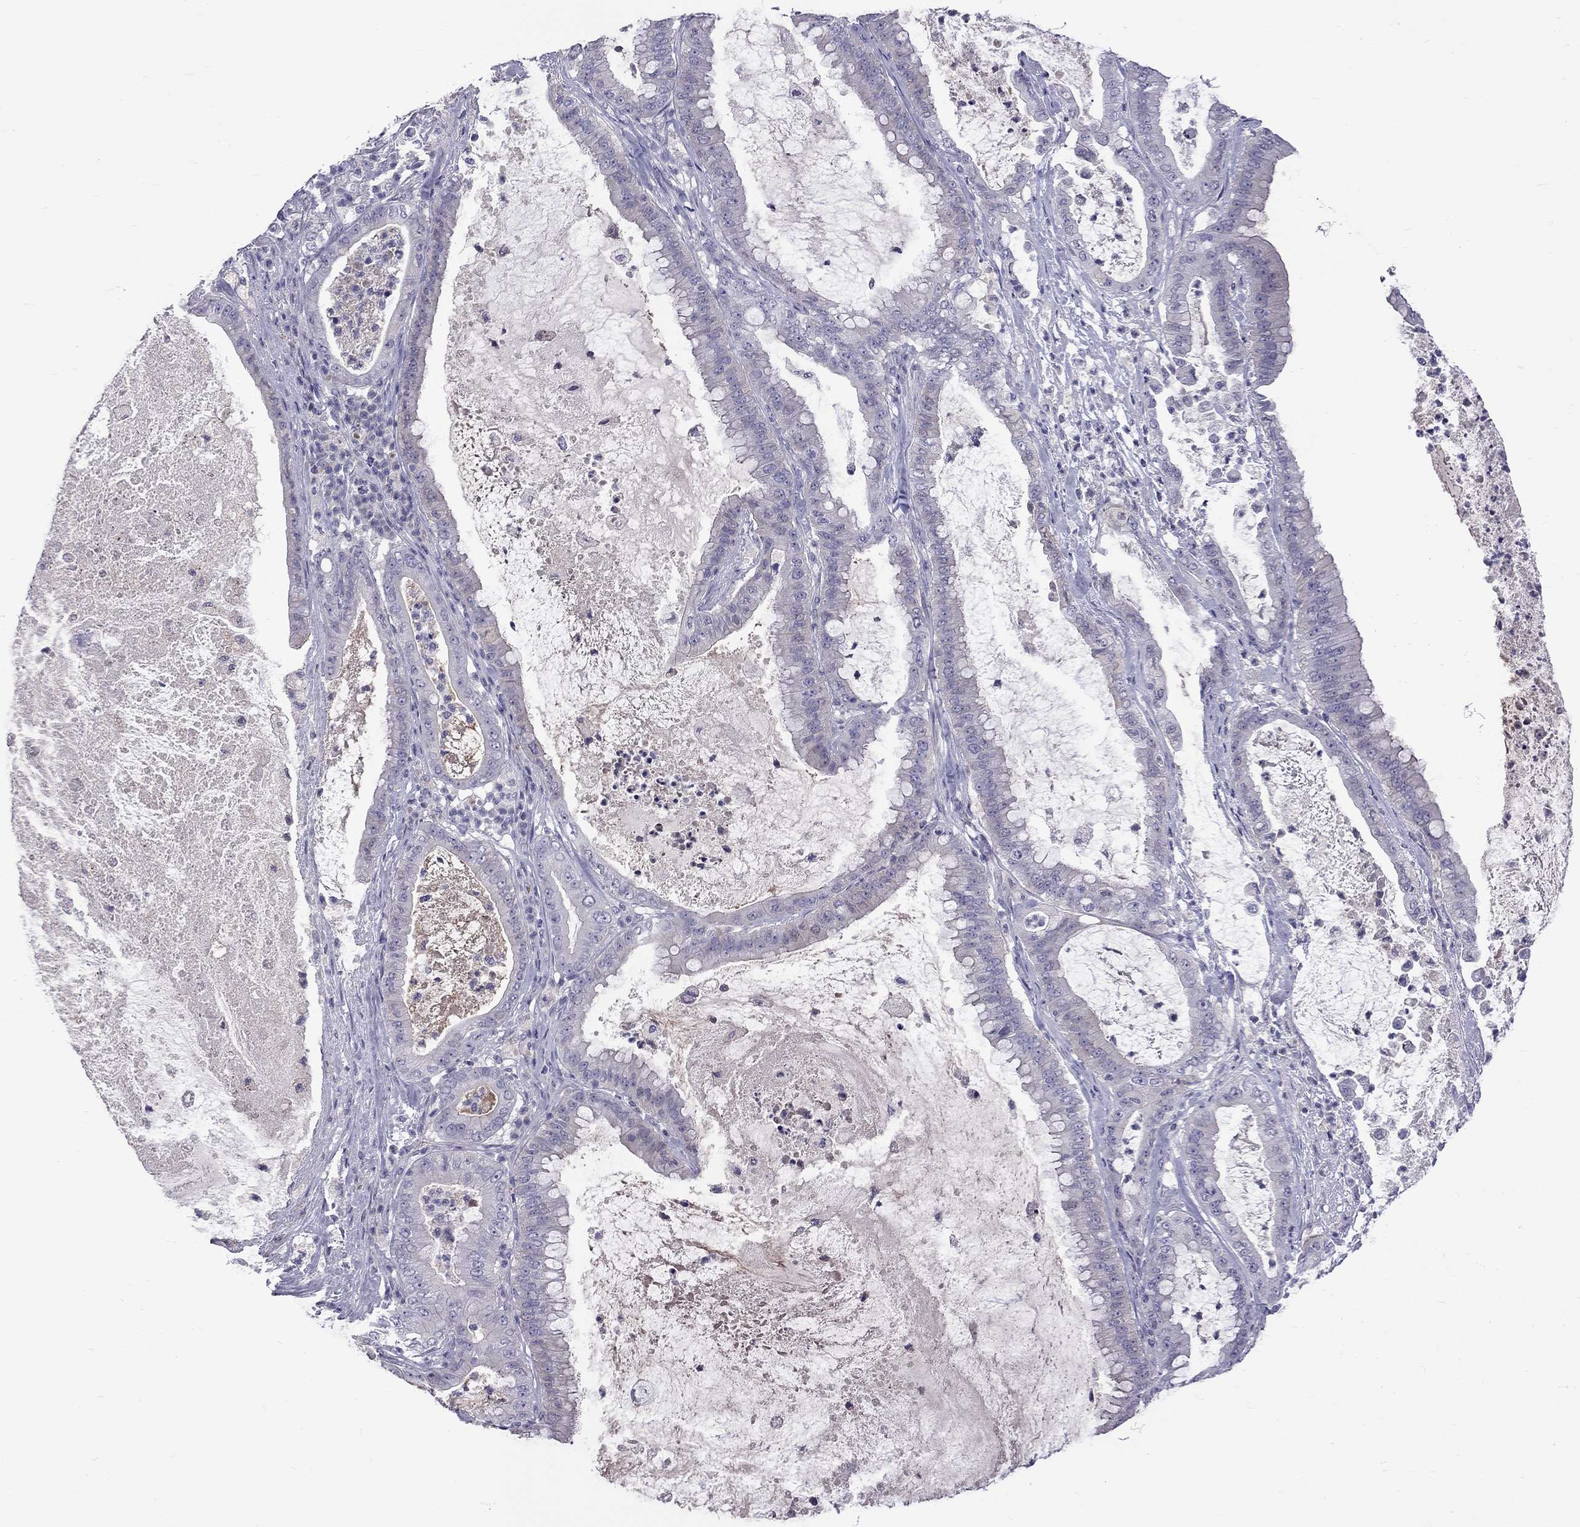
{"staining": {"intensity": "negative", "quantity": "none", "location": "none"}, "tissue": "pancreatic cancer", "cell_type": "Tumor cells", "image_type": "cancer", "snomed": [{"axis": "morphology", "description": "Adenocarcinoma, NOS"}, {"axis": "topography", "description": "Pancreas"}], "caption": "High power microscopy histopathology image of an immunohistochemistry (IHC) histopathology image of pancreatic adenocarcinoma, revealing no significant staining in tumor cells.", "gene": "RTL9", "patient": {"sex": "male", "age": 71}}